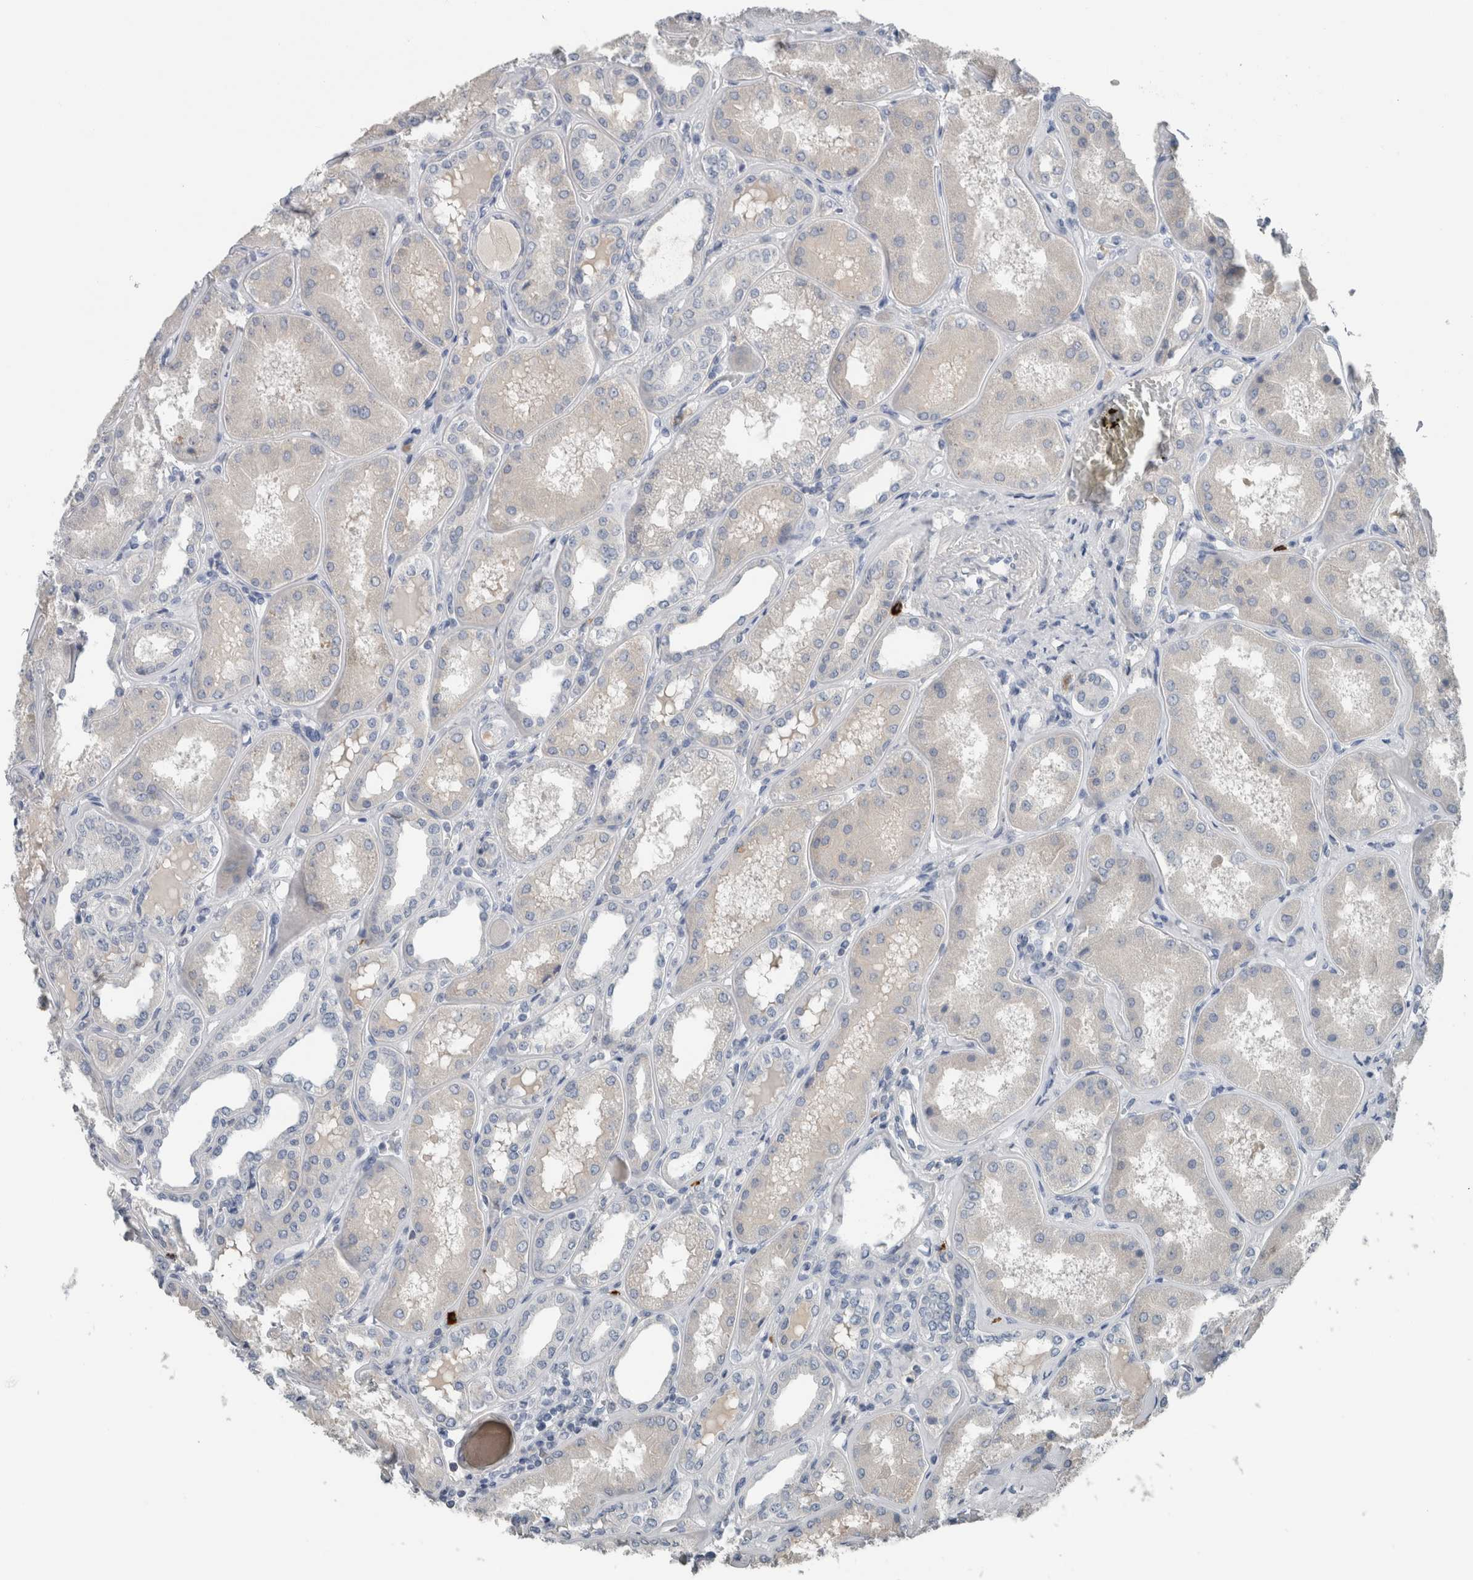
{"staining": {"intensity": "negative", "quantity": "none", "location": "none"}, "tissue": "kidney", "cell_type": "Cells in glomeruli", "image_type": "normal", "snomed": [{"axis": "morphology", "description": "Normal tissue, NOS"}, {"axis": "topography", "description": "Kidney"}], "caption": "The micrograph exhibits no significant positivity in cells in glomeruli of kidney.", "gene": "CRNN", "patient": {"sex": "female", "age": 56}}